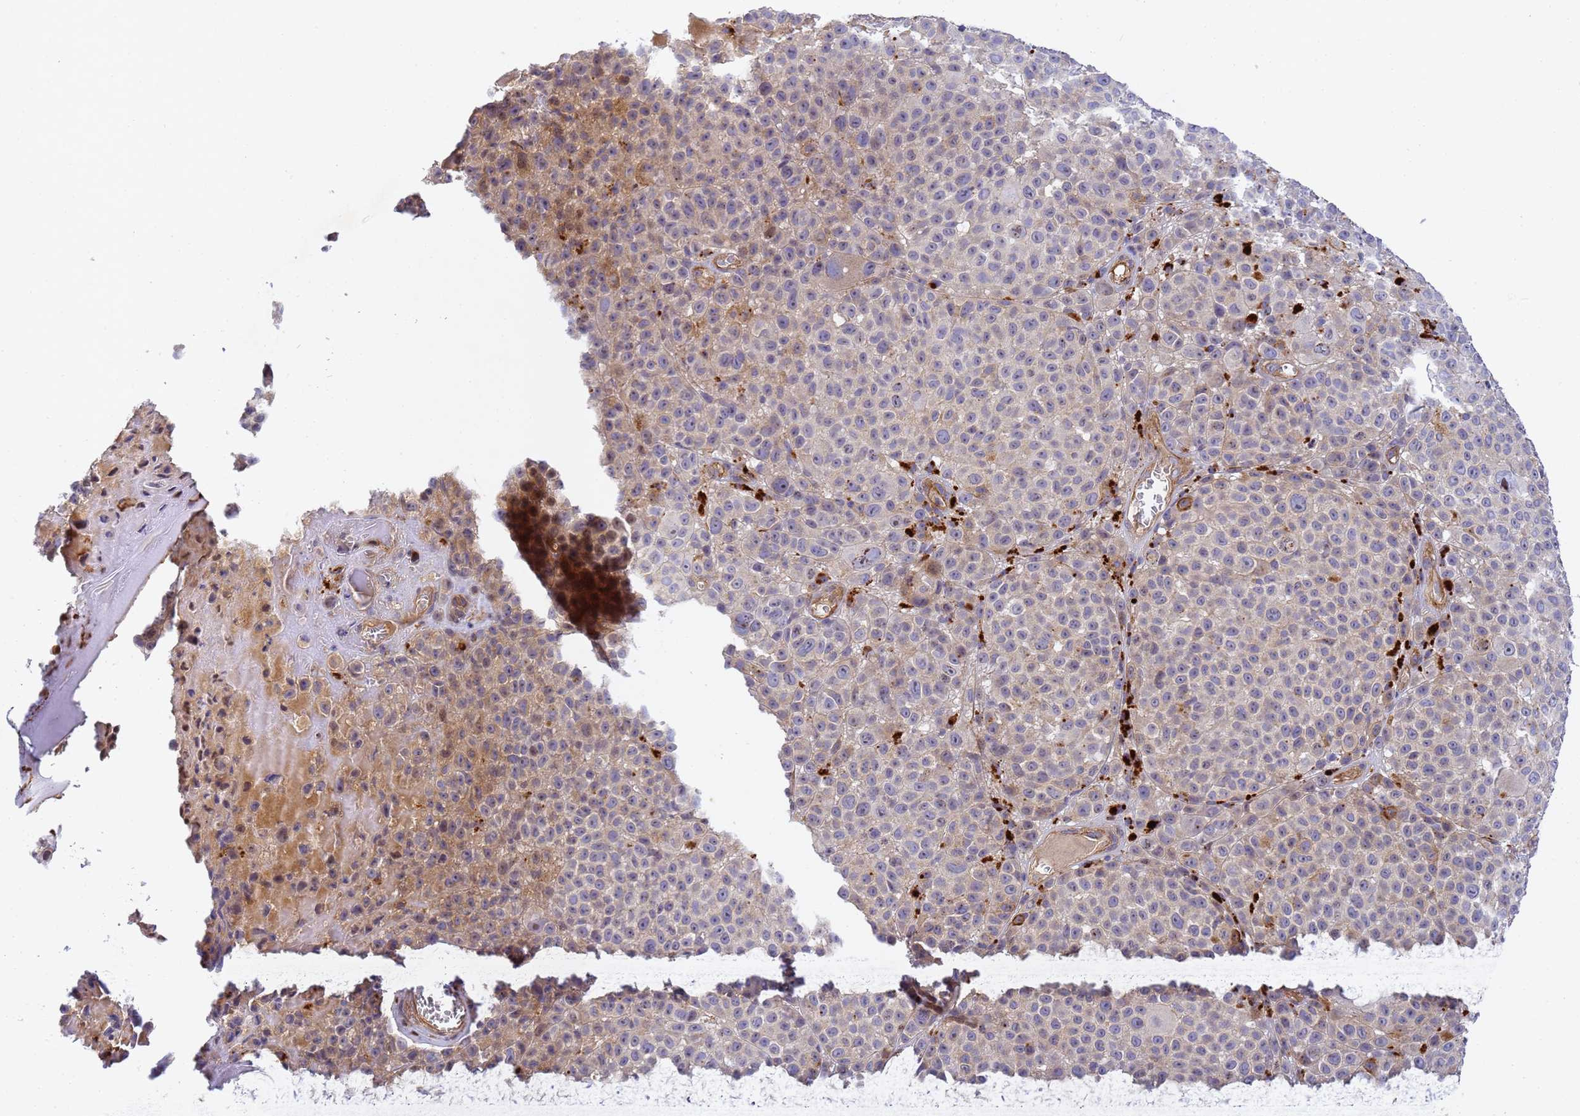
{"staining": {"intensity": "weak", "quantity": "<25%", "location": "cytoplasmic/membranous"}, "tissue": "melanoma", "cell_type": "Tumor cells", "image_type": "cancer", "snomed": [{"axis": "morphology", "description": "Malignant melanoma, NOS"}, {"axis": "topography", "description": "Skin"}], "caption": "IHC of malignant melanoma displays no expression in tumor cells.", "gene": "RALGAPA2", "patient": {"sex": "female", "age": 94}}